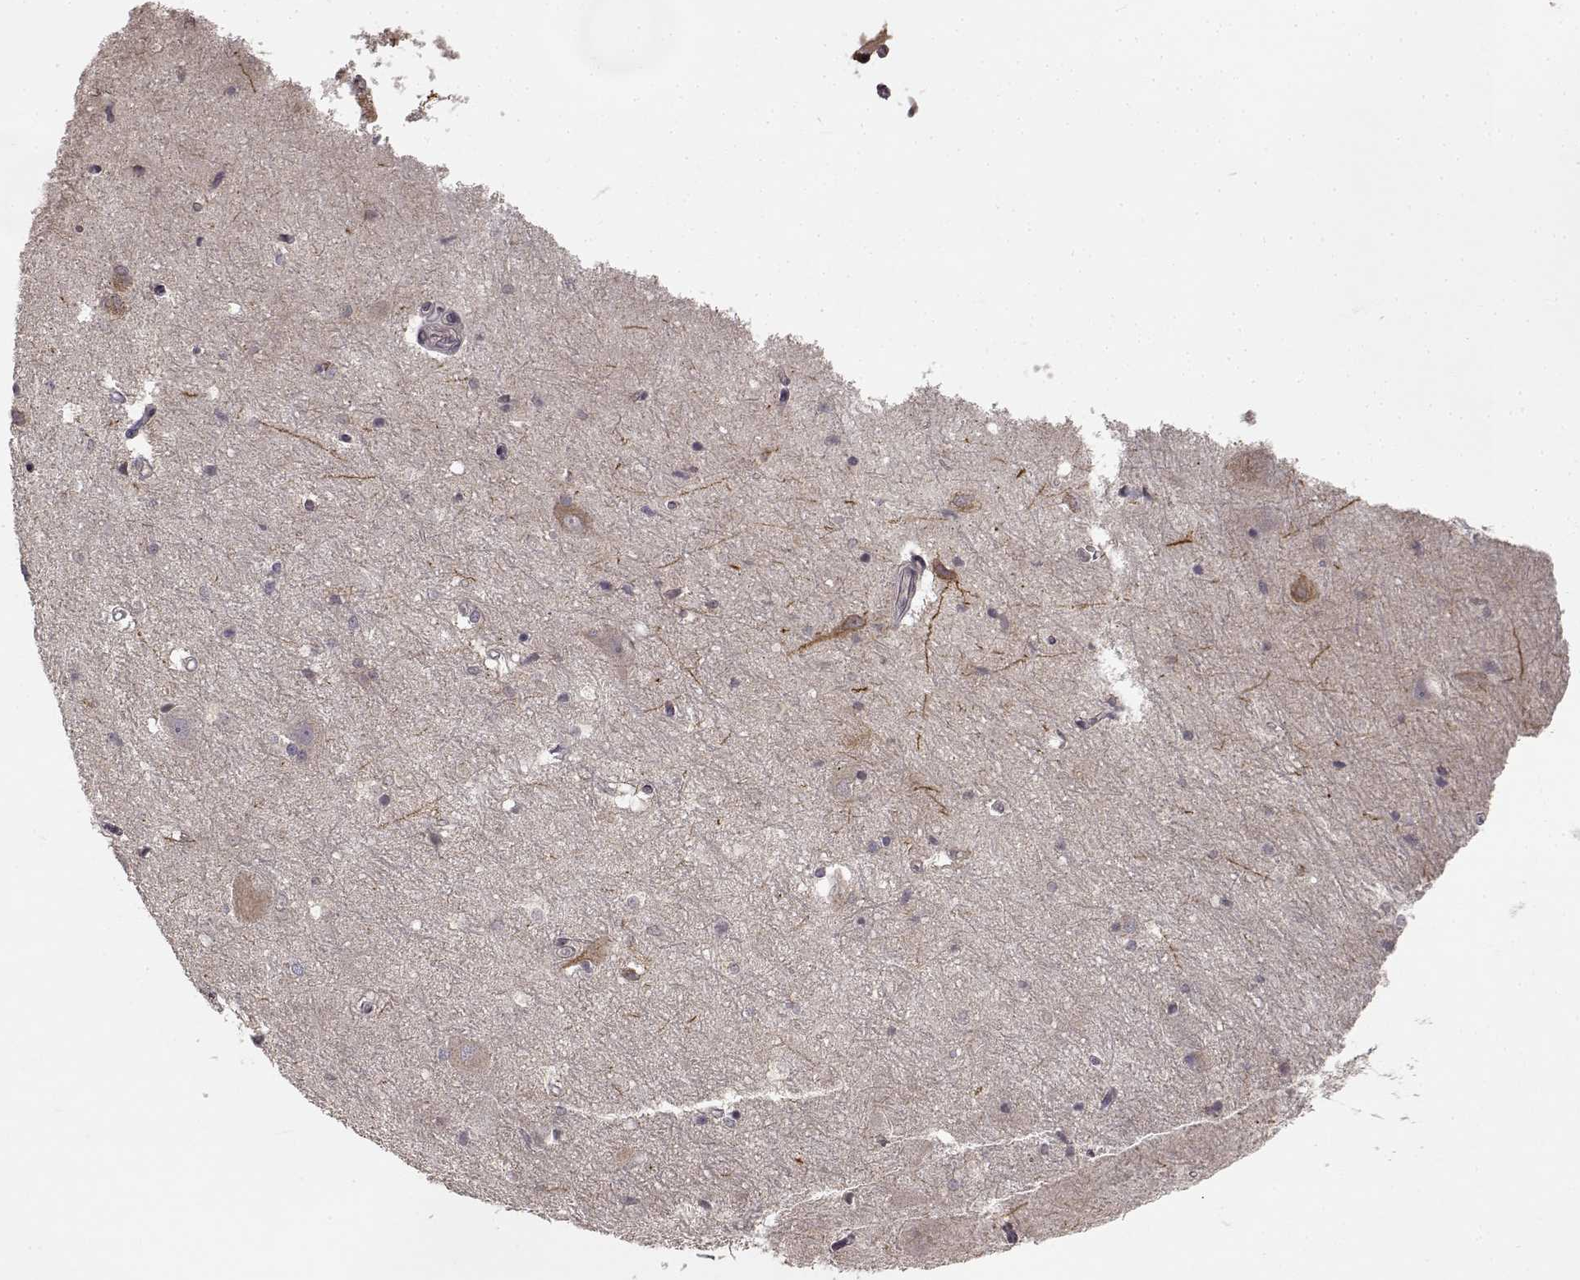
{"staining": {"intensity": "negative", "quantity": "none", "location": "none"}, "tissue": "hippocampus", "cell_type": "Glial cells", "image_type": "normal", "snomed": [{"axis": "morphology", "description": "Normal tissue, NOS"}, {"axis": "topography", "description": "Hippocampus"}], "caption": "Glial cells are negative for protein expression in normal human hippocampus. (Brightfield microscopy of DAB immunohistochemistry (IHC) at high magnification).", "gene": "NTRK2", "patient": {"sex": "male", "age": 44}}